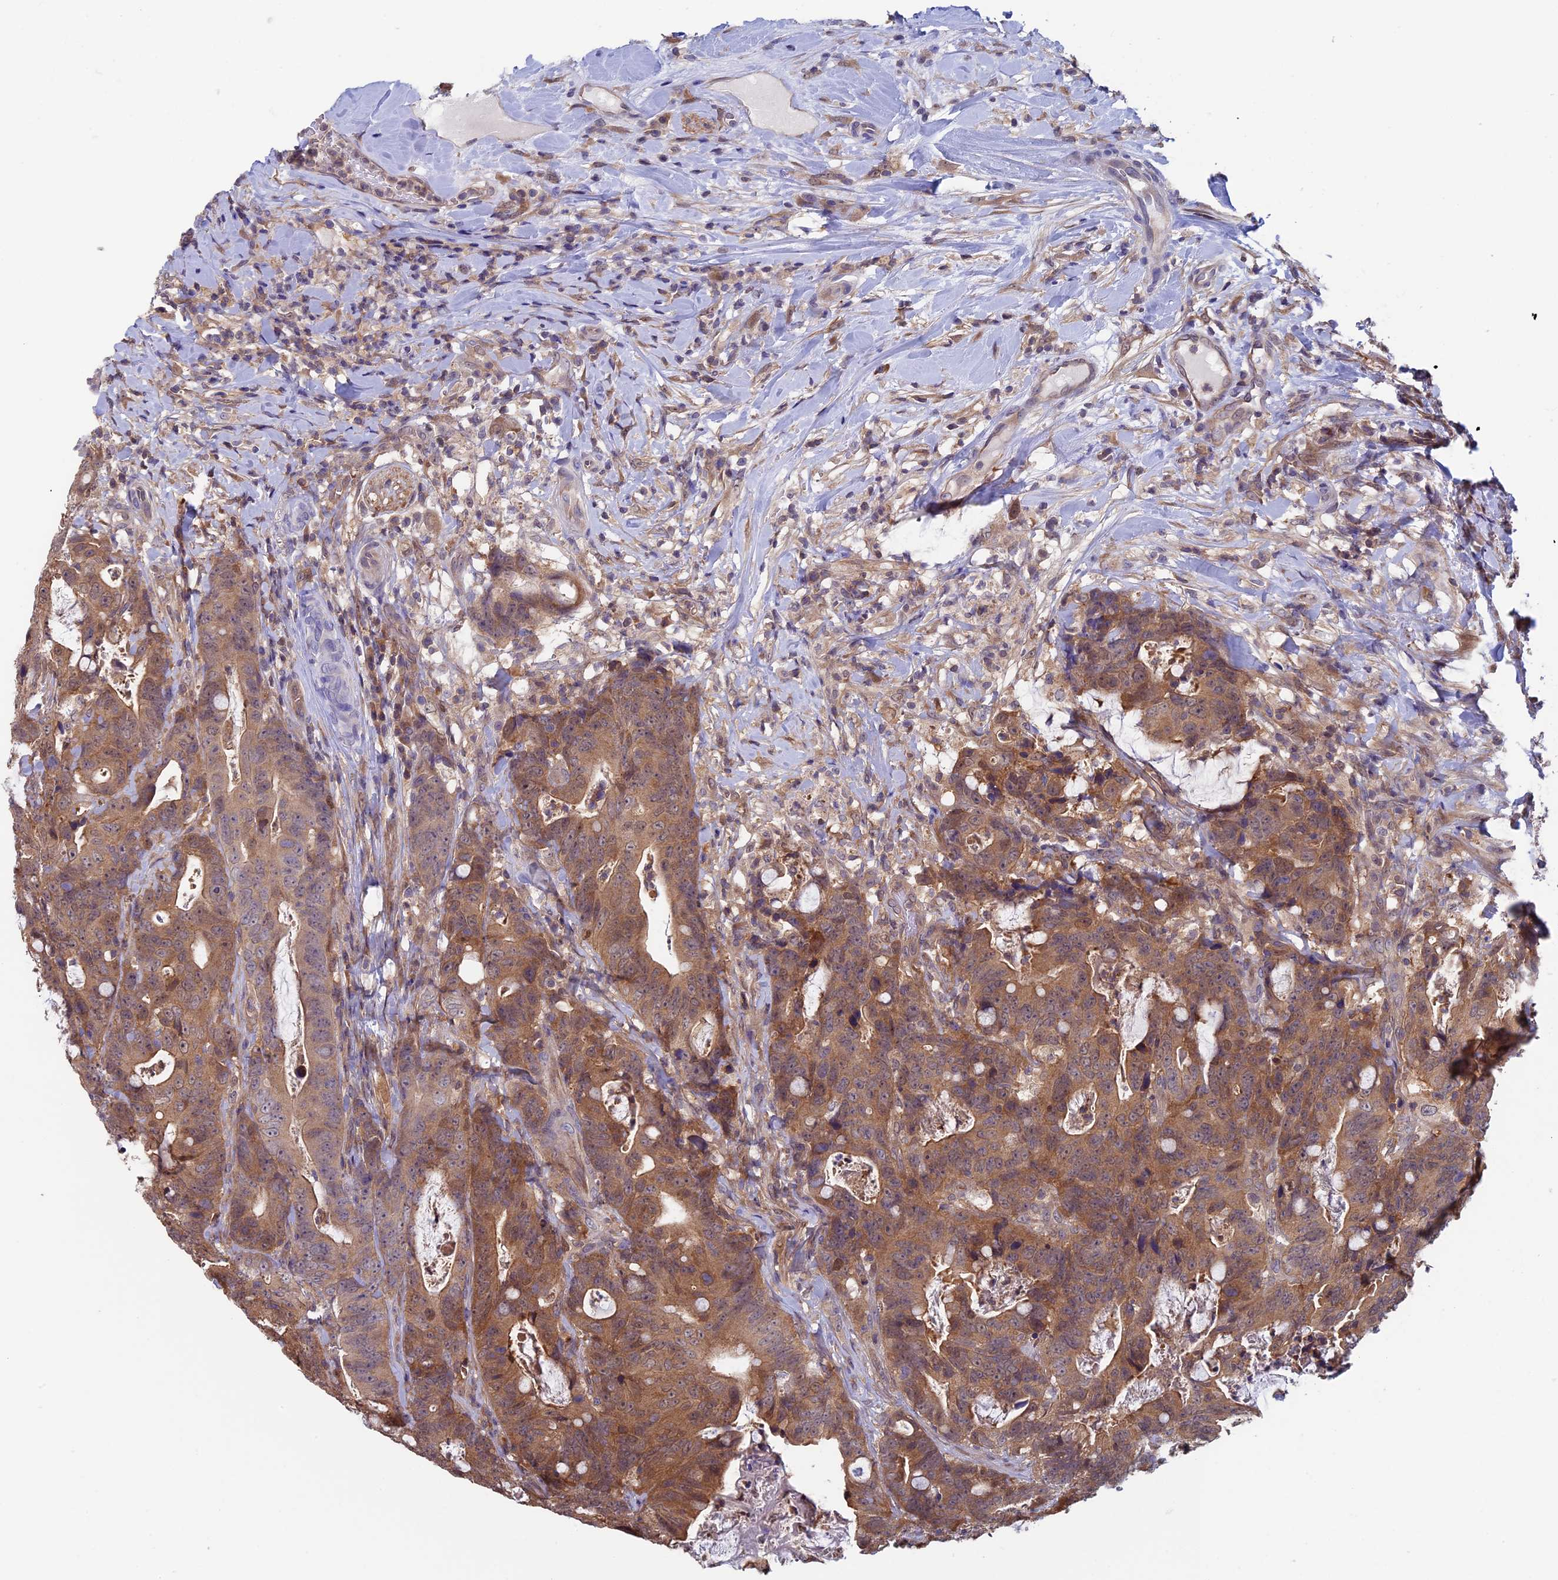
{"staining": {"intensity": "moderate", "quantity": ">75%", "location": "cytoplasmic/membranous"}, "tissue": "colorectal cancer", "cell_type": "Tumor cells", "image_type": "cancer", "snomed": [{"axis": "morphology", "description": "Adenocarcinoma, NOS"}, {"axis": "topography", "description": "Colon"}], "caption": "A brown stain labels moderate cytoplasmic/membranous expression of a protein in human colorectal adenocarcinoma tumor cells.", "gene": "LCMT1", "patient": {"sex": "female", "age": 82}}